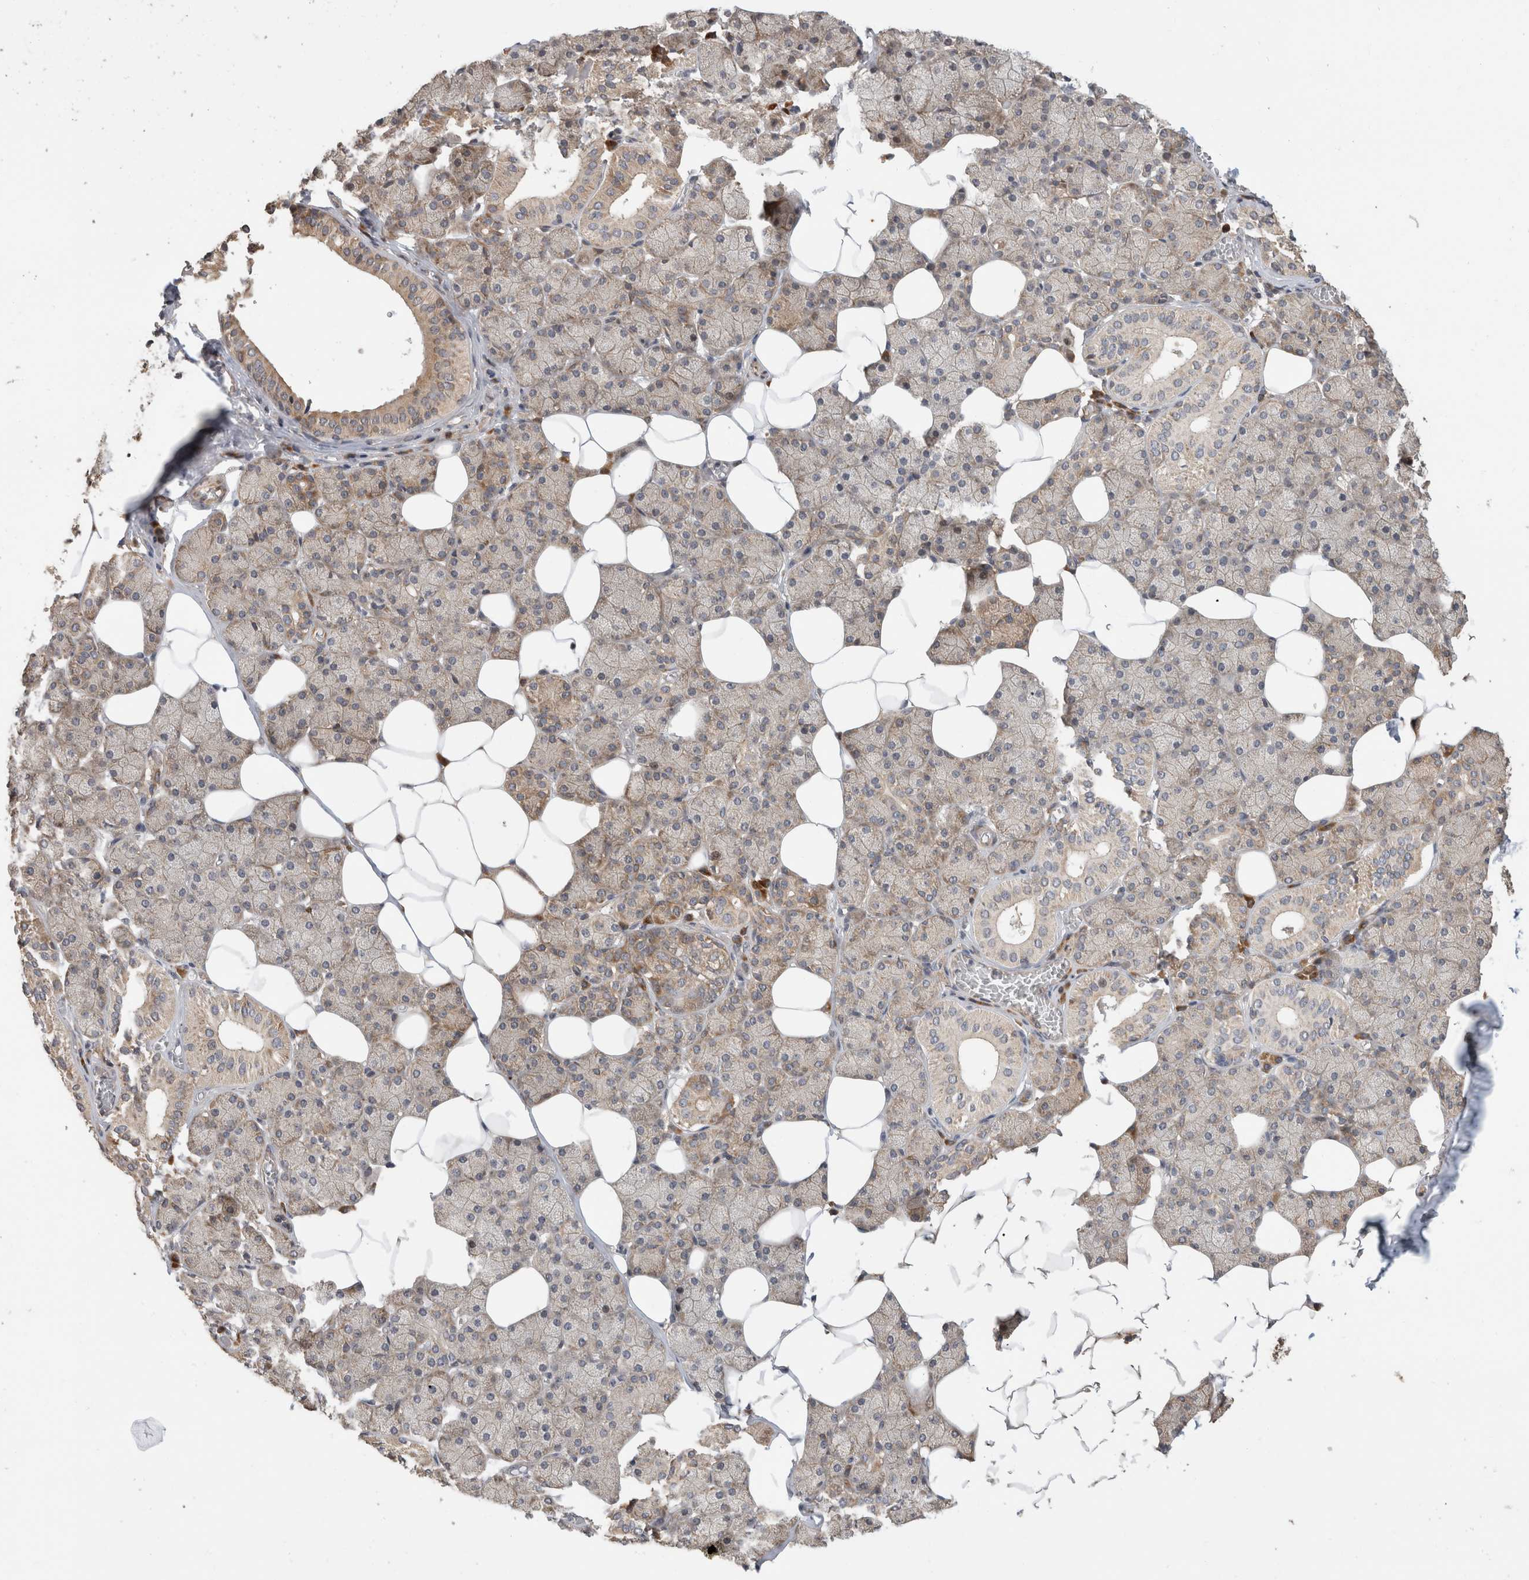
{"staining": {"intensity": "moderate", "quantity": "25%-75%", "location": "cytoplasmic/membranous"}, "tissue": "salivary gland", "cell_type": "Glandular cells", "image_type": "normal", "snomed": [{"axis": "morphology", "description": "Normal tissue, NOS"}, {"axis": "topography", "description": "Salivary gland"}], "caption": "Immunohistochemical staining of normal salivary gland demonstrates medium levels of moderate cytoplasmic/membranous expression in approximately 25%-75% of glandular cells. (DAB (3,3'-diaminobenzidine) IHC with brightfield microscopy, high magnification).", "gene": "PCDHB15", "patient": {"sex": "female", "age": 33}}